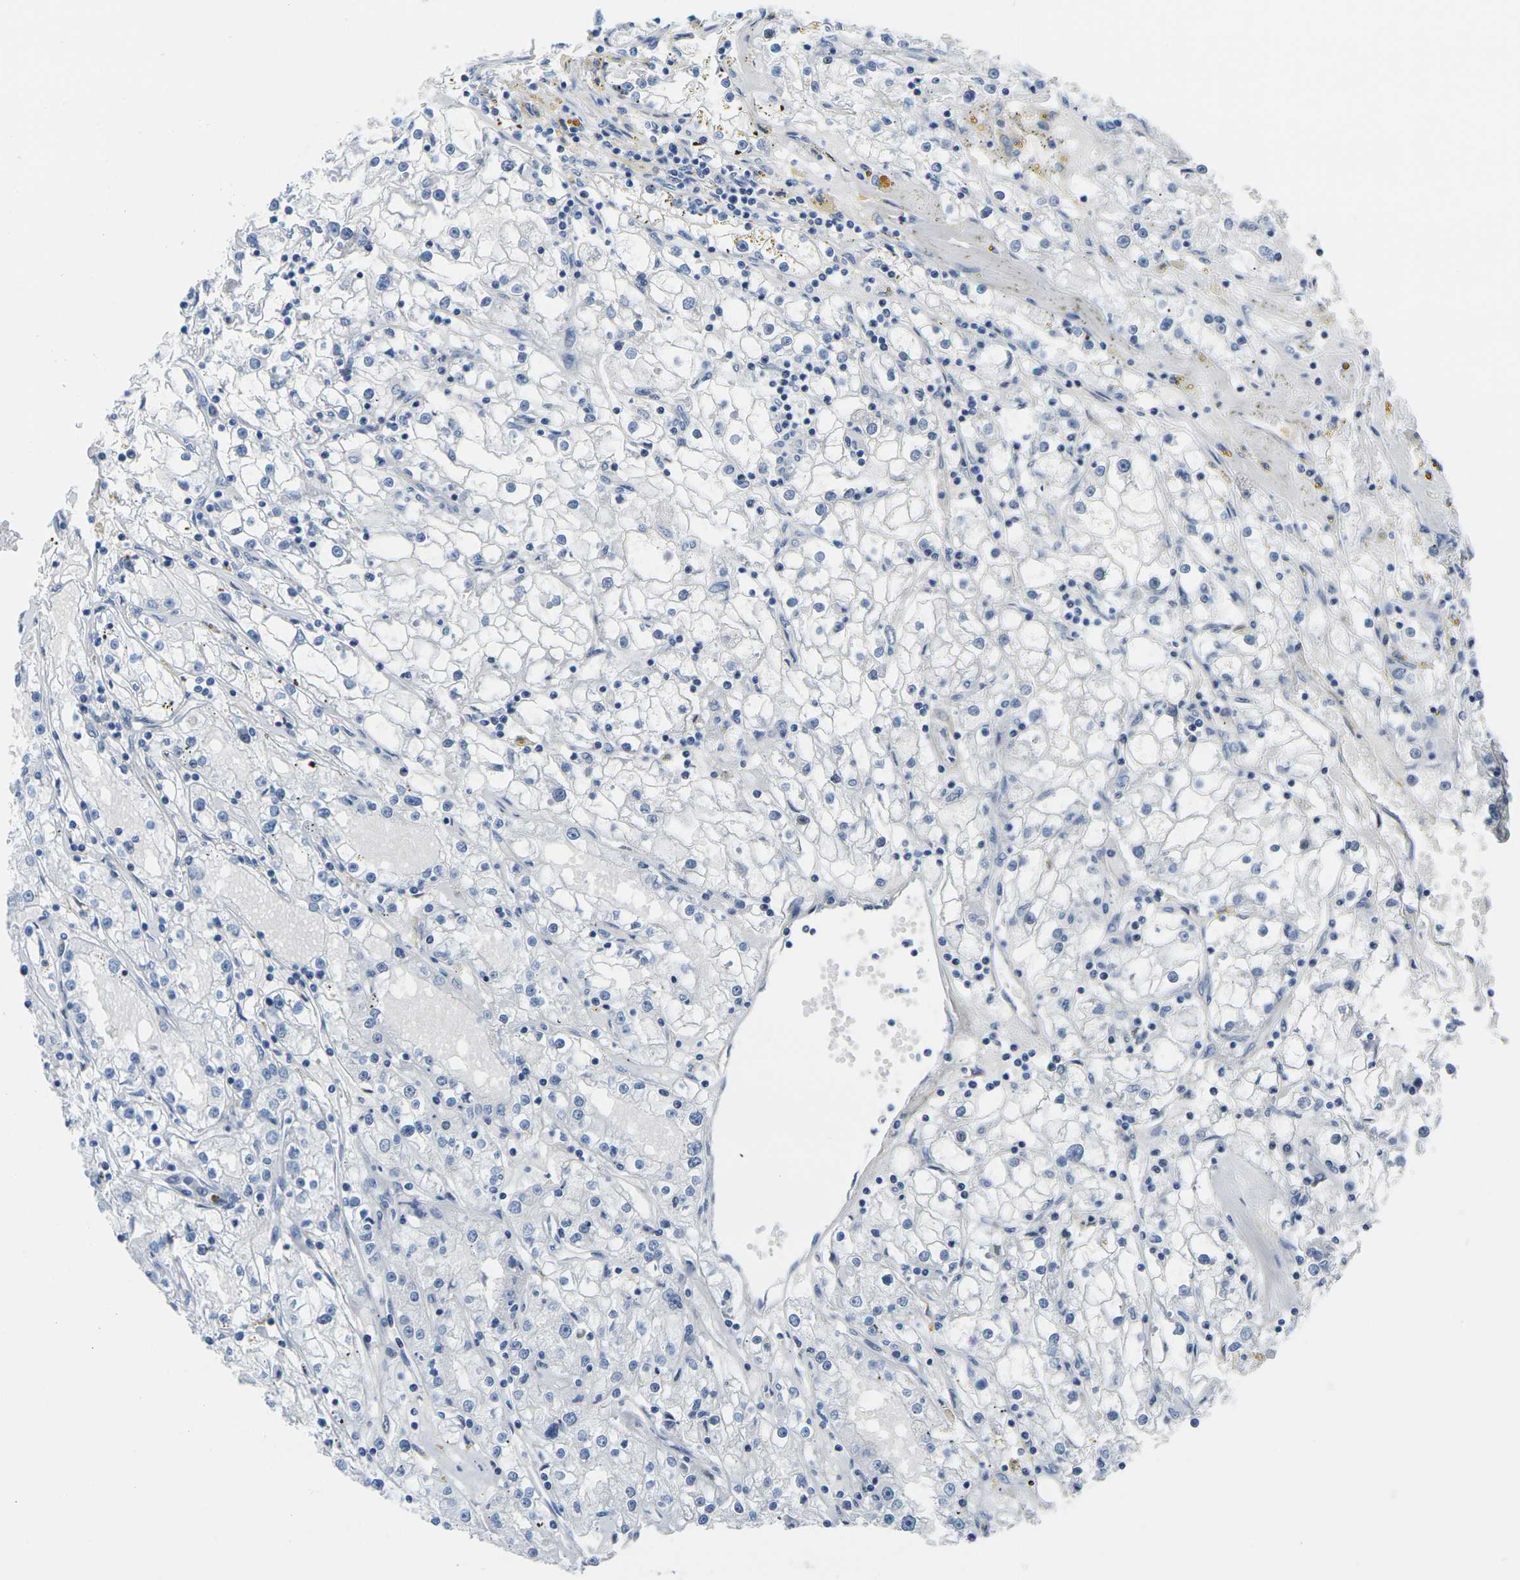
{"staining": {"intensity": "negative", "quantity": "none", "location": "none"}, "tissue": "renal cancer", "cell_type": "Tumor cells", "image_type": "cancer", "snomed": [{"axis": "morphology", "description": "Adenocarcinoma, NOS"}, {"axis": "topography", "description": "Kidney"}], "caption": "Immunohistochemistry (IHC) histopathology image of neoplastic tissue: renal cancer (adenocarcinoma) stained with DAB displays no significant protein expression in tumor cells.", "gene": "CNN1", "patient": {"sex": "male", "age": 56}}